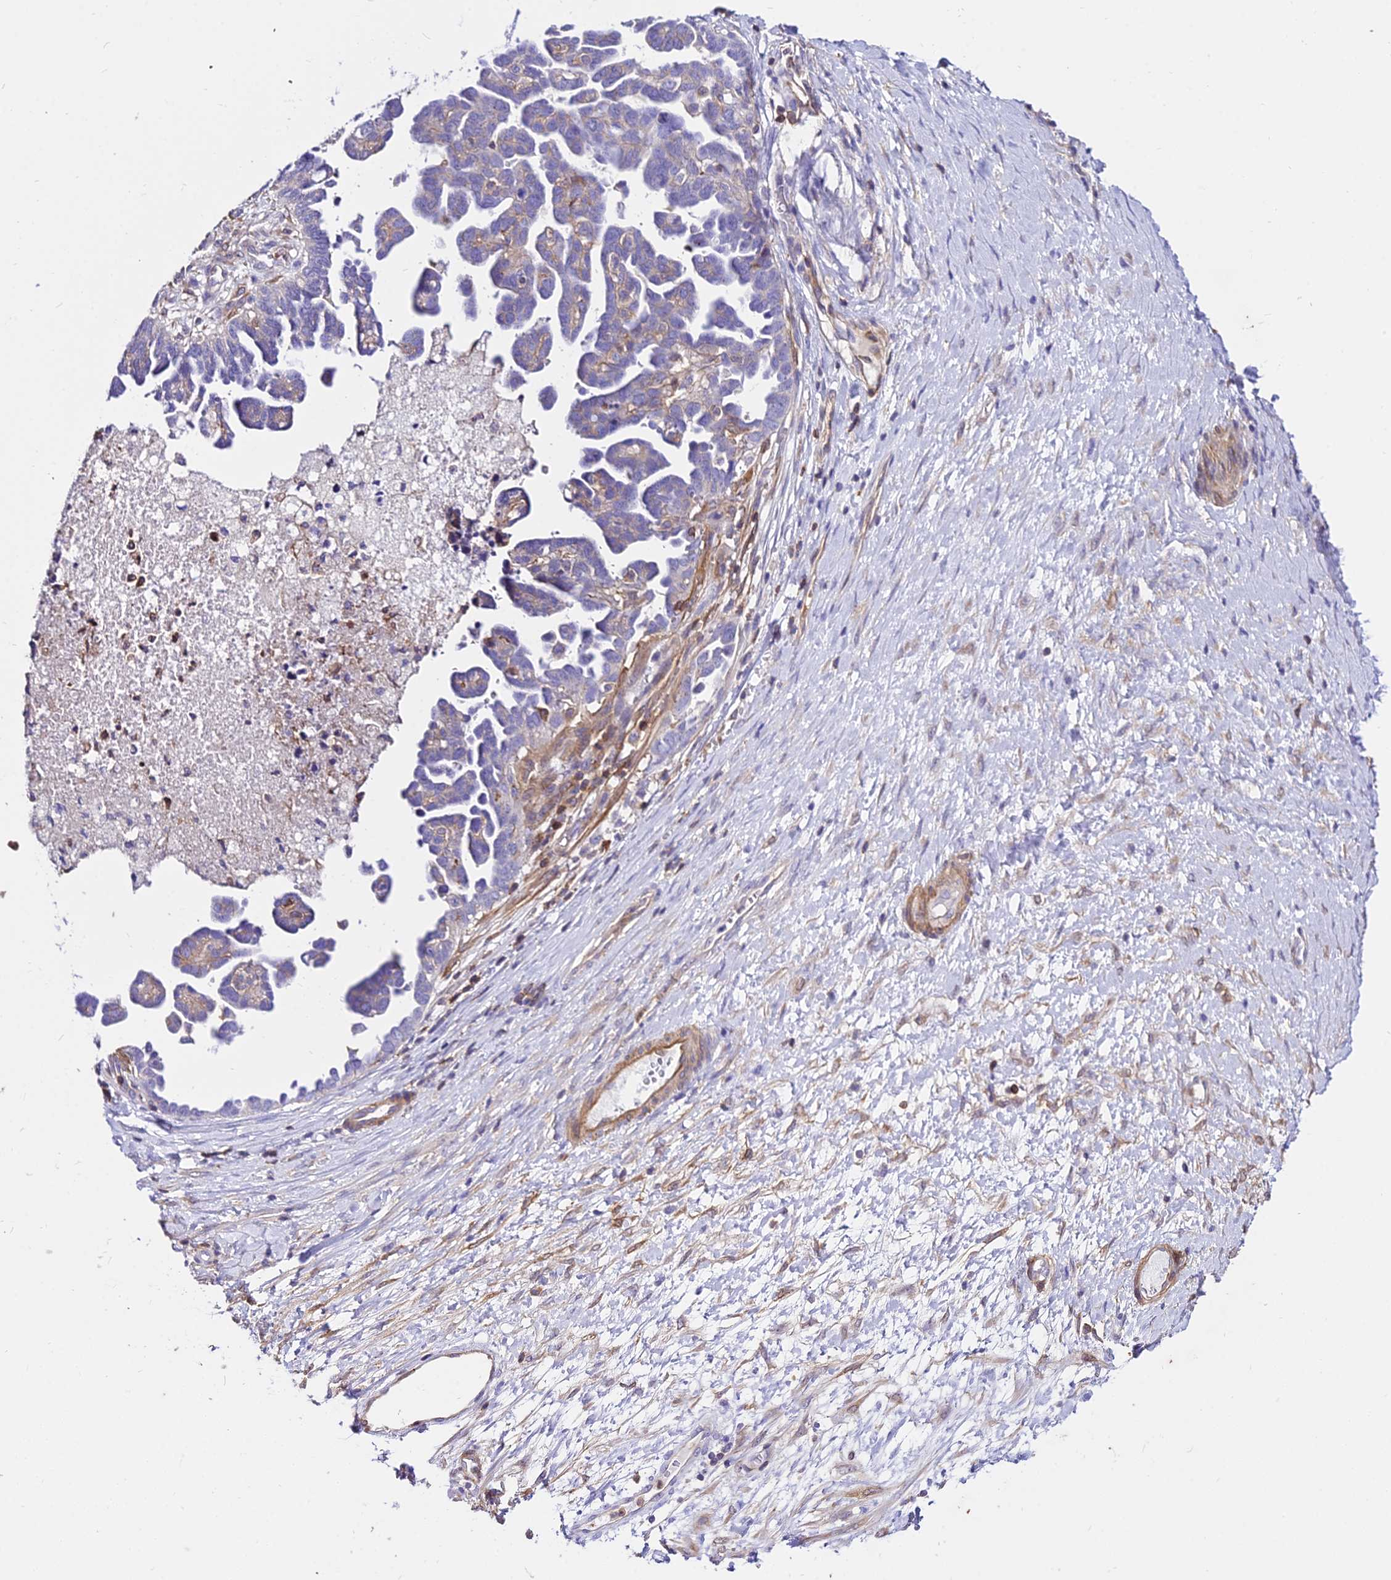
{"staining": {"intensity": "negative", "quantity": "none", "location": "none"}, "tissue": "ovarian cancer", "cell_type": "Tumor cells", "image_type": "cancer", "snomed": [{"axis": "morphology", "description": "Cystadenocarcinoma, serous, NOS"}, {"axis": "topography", "description": "Ovary"}], "caption": "The immunohistochemistry photomicrograph has no significant positivity in tumor cells of ovarian cancer tissue.", "gene": "CSRP1", "patient": {"sex": "female", "age": 54}}